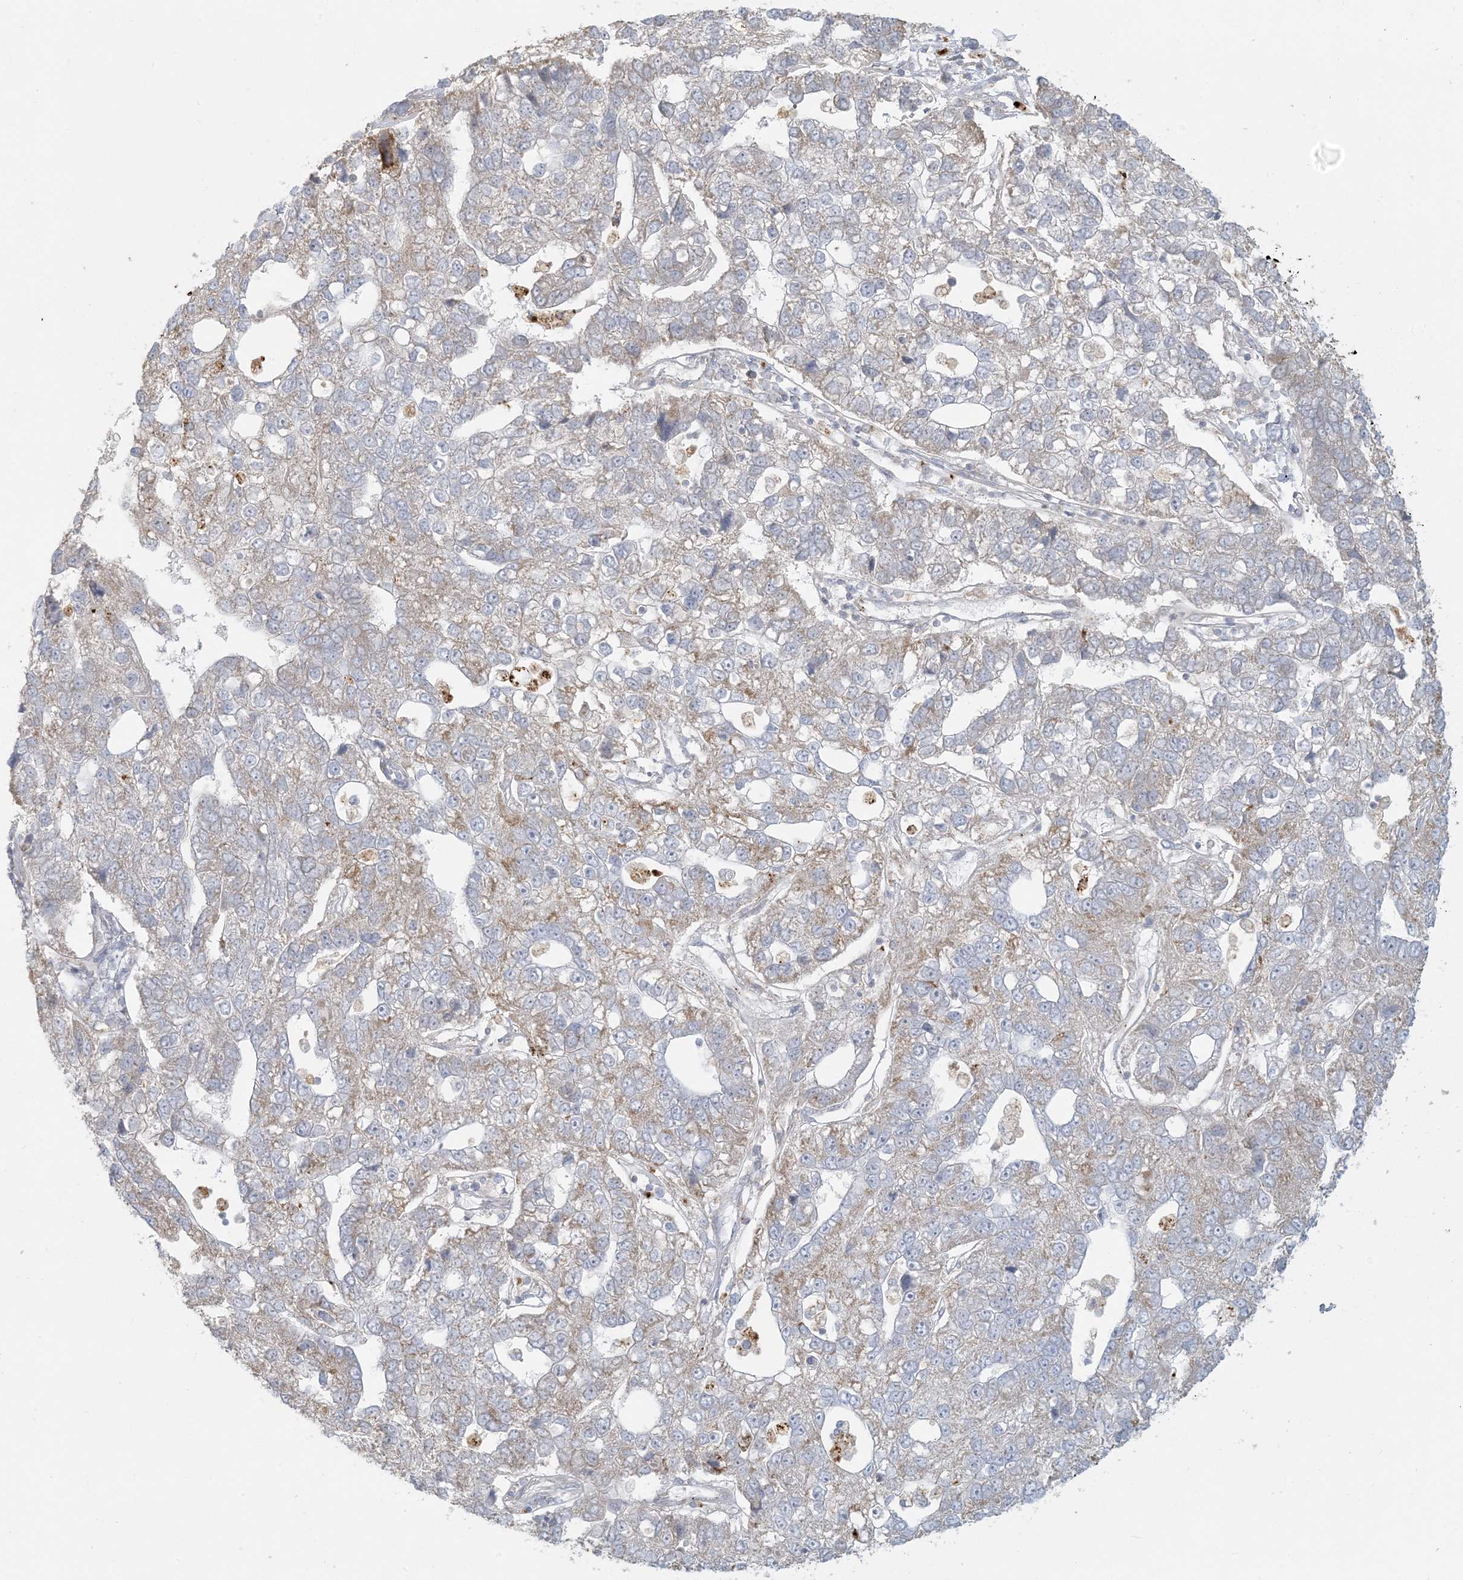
{"staining": {"intensity": "weak", "quantity": "<25%", "location": "cytoplasmic/membranous"}, "tissue": "pancreatic cancer", "cell_type": "Tumor cells", "image_type": "cancer", "snomed": [{"axis": "morphology", "description": "Adenocarcinoma, NOS"}, {"axis": "topography", "description": "Pancreas"}], "caption": "Pancreatic cancer (adenocarcinoma) was stained to show a protein in brown. There is no significant staining in tumor cells. (DAB IHC visualized using brightfield microscopy, high magnification).", "gene": "MCAT", "patient": {"sex": "female", "age": 61}}